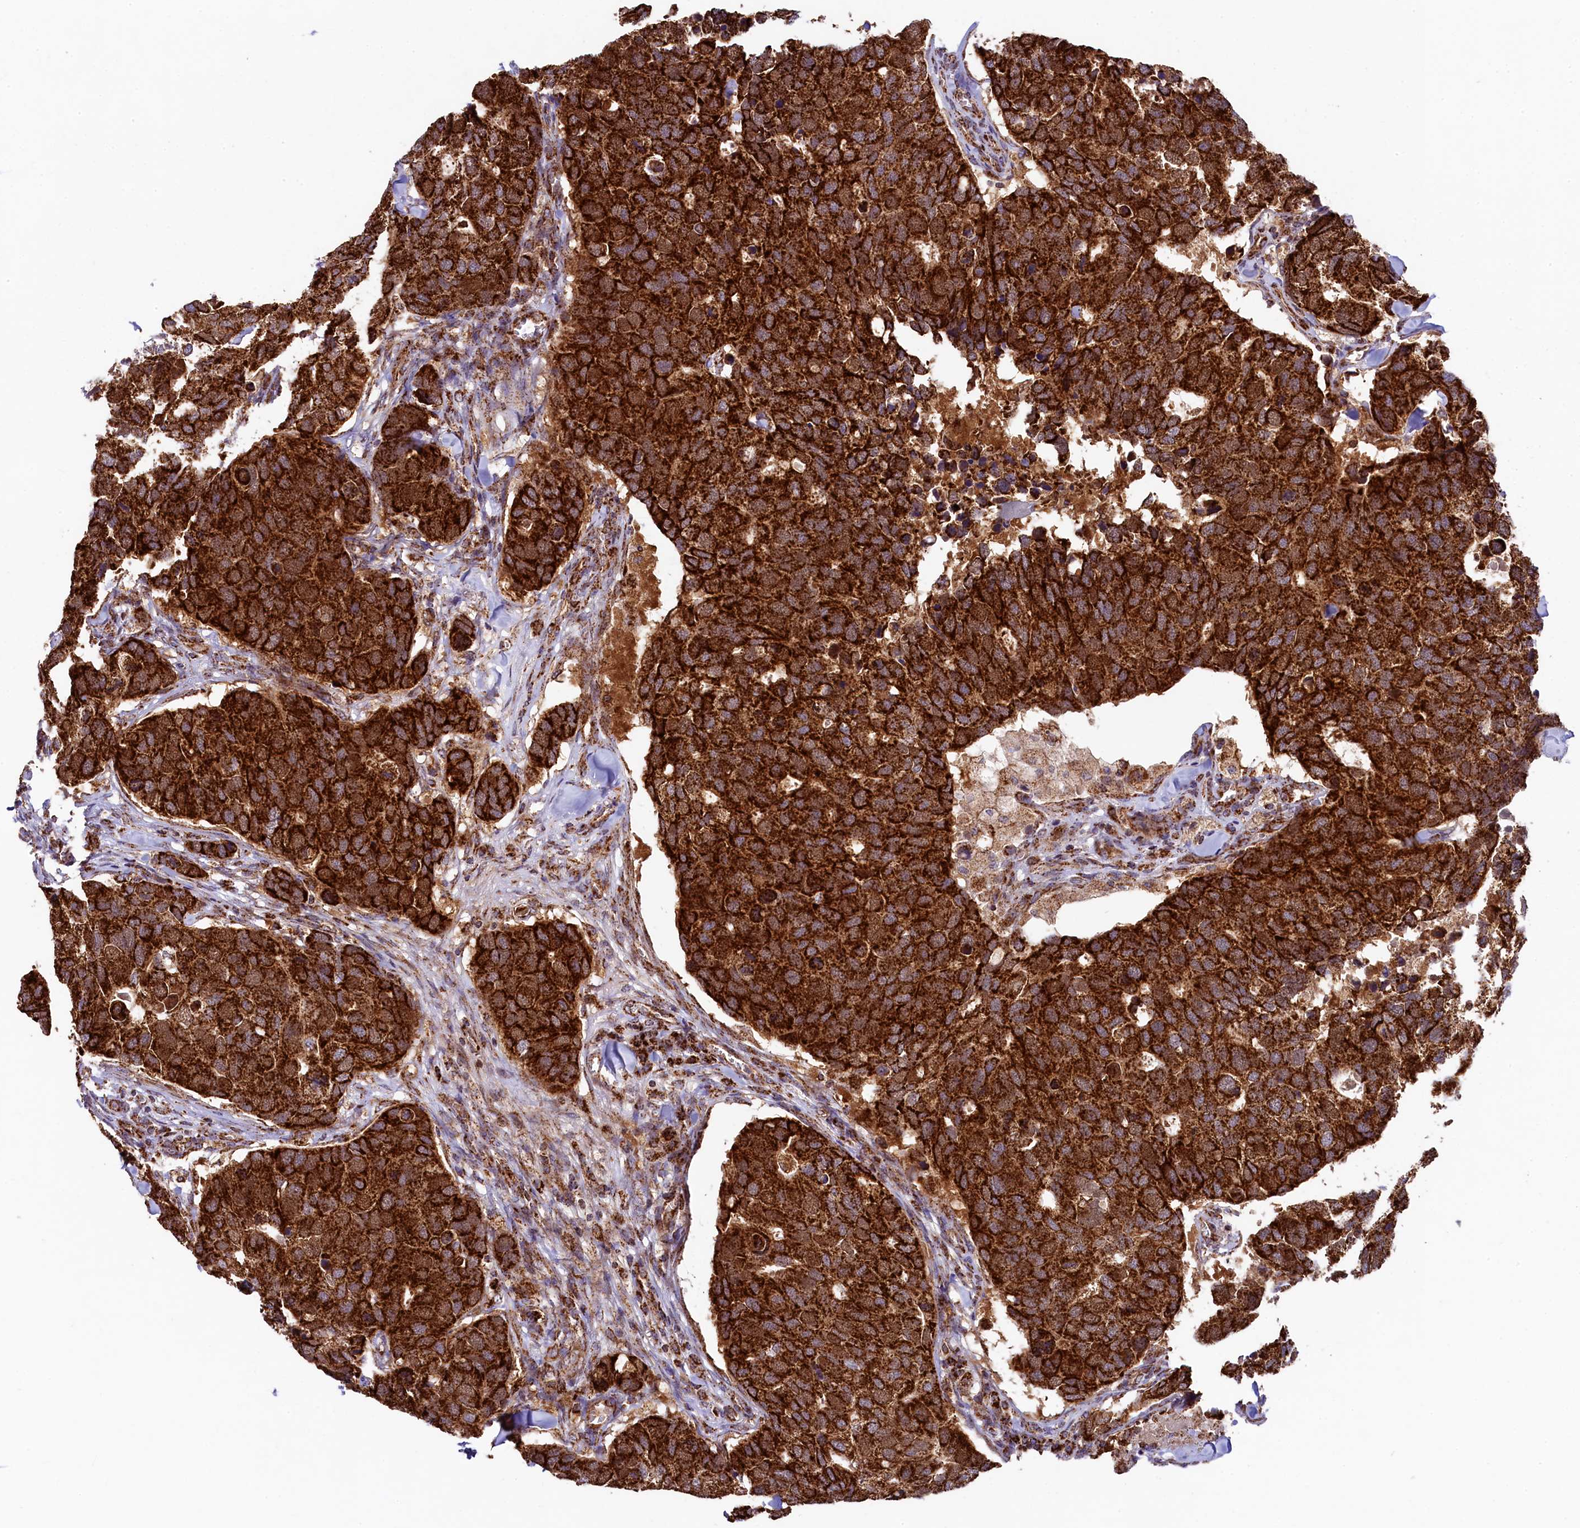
{"staining": {"intensity": "strong", "quantity": ">75%", "location": "cytoplasmic/membranous"}, "tissue": "breast cancer", "cell_type": "Tumor cells", "image_type": "cancer", "snomed": [{"axis": "morphology", "description": "Duct carcinoma"}, {"axis": "topography", "description": "Breast"}], "caption": "Breast cancer stained with a brown dye demonstrates strong cytoplasmic/membranous positive positivity in about >75% of tumor cells.", "gene": "CLYBL", "patient": {"sex": "female", "age": 83}}